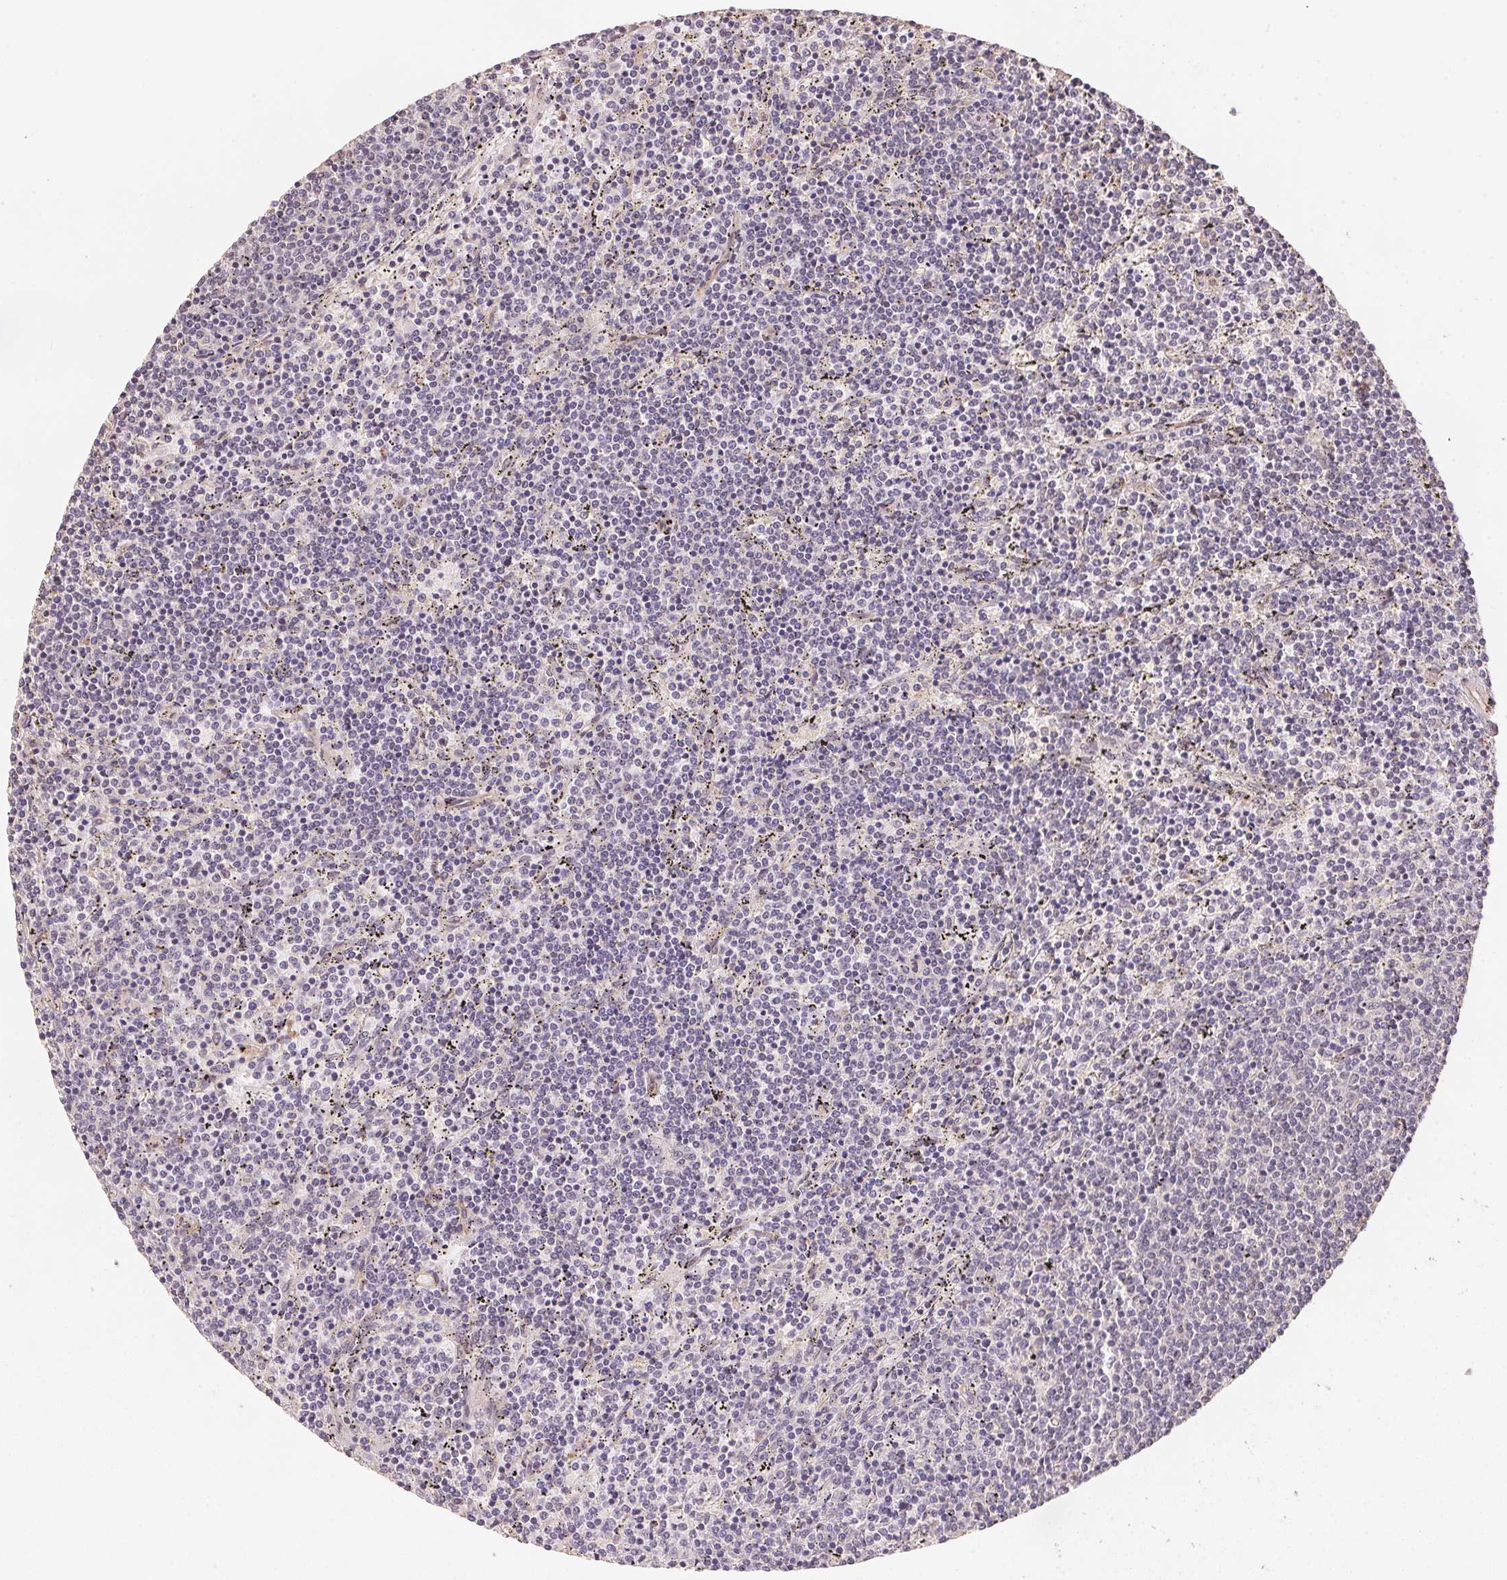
{"staining": {"intensity": "negative", "quantity": "none", "location": "none"}, "tissue": "lymphoma", "cell_type": "Tumor cells", "image_type": "cancer", "snomed": [{"axis": "morphology", "description": "Malignant lymphoma, non-Hodgkin's type, Low grade"}, {"axis": "topography", "description": "Spleen"}], "caption": "The photomicrograph displays no staining of tumor cells in lymphoma.", "gene": "TMEM222", "patient": {"sex": "female", "age": 50}}